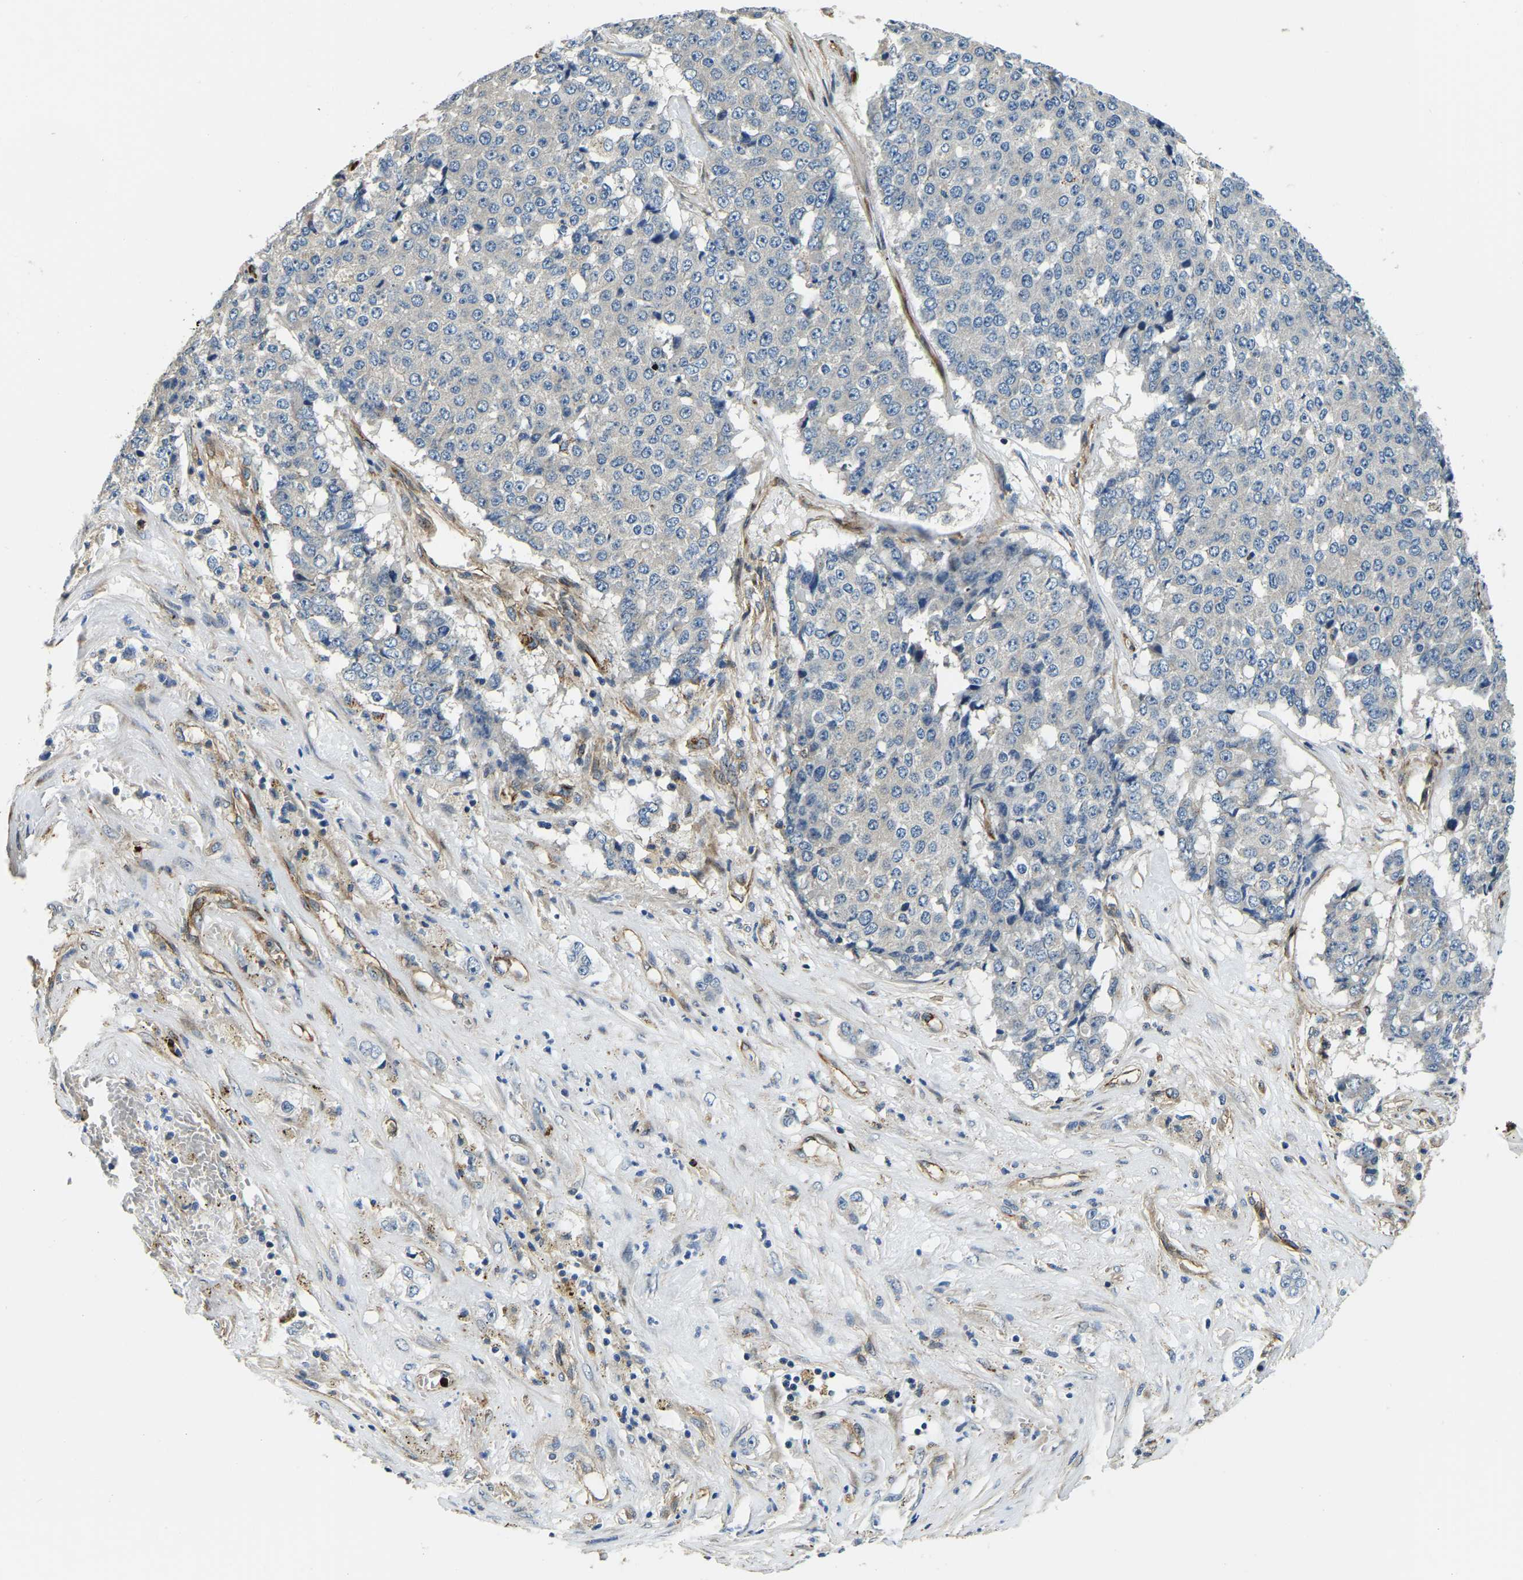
{"staining": {"intensity": "negative", "quantity": "none", "location": "none"}, "tissue": "pancreatic cancer", "cell_type": "Tumor cells", "image_type": "cancer", "snomed": [{"axis": "morphology", "description": "Adenocarcinoma, NOS"}, {"axis": "topography", "description": "Pancreas"}], "caption": "Immunohistochemistry histopathology image of neoplastic tissue: human adenocarcinoma (pancreatic) stained with DAB (3,3'-diaminobenzidine) shows no significant protein expression in tumor cells.", "gene": "RNF39", "patient": {"sex": "male", "age": 50}}